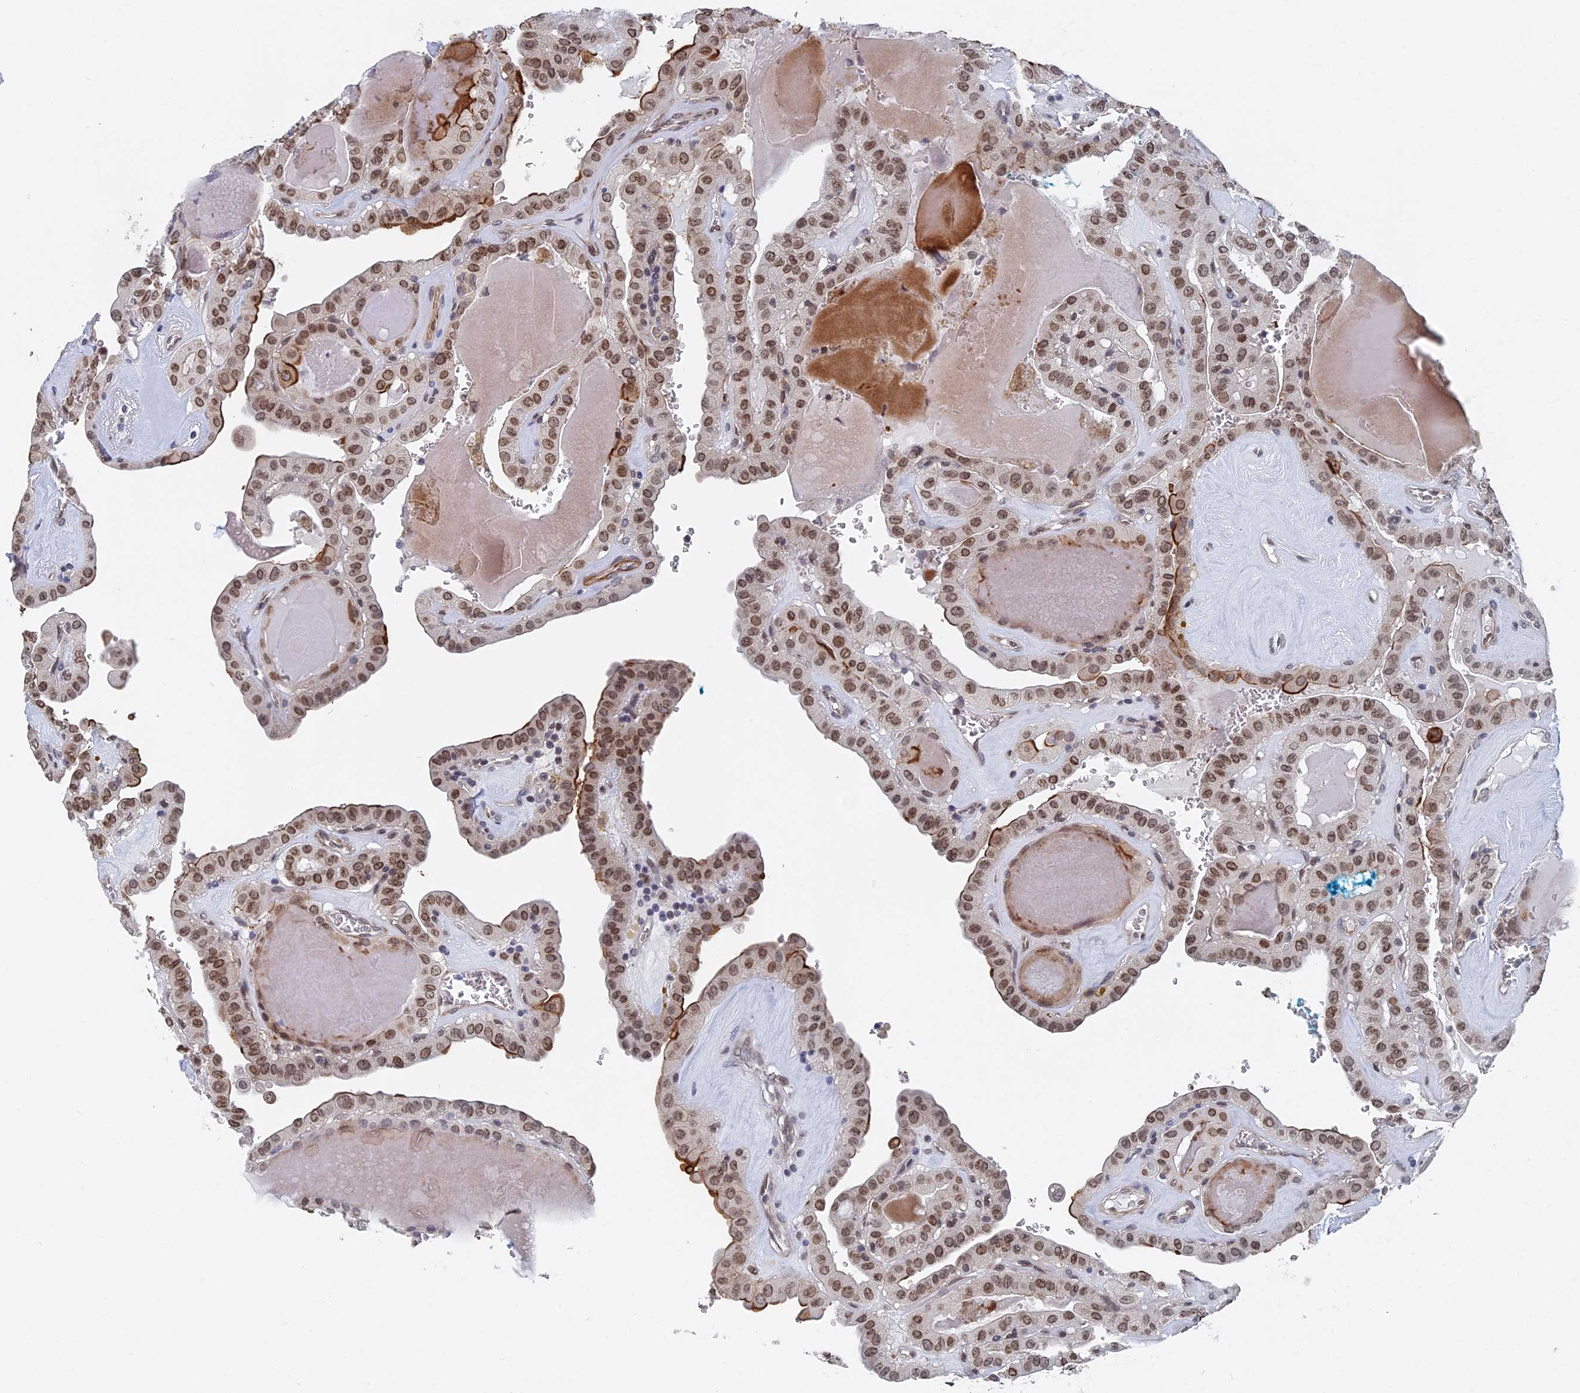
{"staining": {"intensity": "moderate", "quantity": ">75%", "location": "nuclear"}, "tissue": "thyroid cancer", "cell_type": "Tumor cells", "image_type": "cancer", "snomed": [{"axis": "morphology", "description": "Papillary adenocarcinoma, NOS"}, {"axis": "topography", "description": "Thyroid gland"}], "caption": "Protein staining by immunohistochemistry (IHC) demonstrates moderate nuclear positivity in approximately >75% of tumor cells in thyroid cancer (papillary adenocarcinoma). (DAB IHC, brown staining for protein, blue staining for nuclei).", "gene": "MTRF1", "patient": {"sex": "male", "age": 52}}